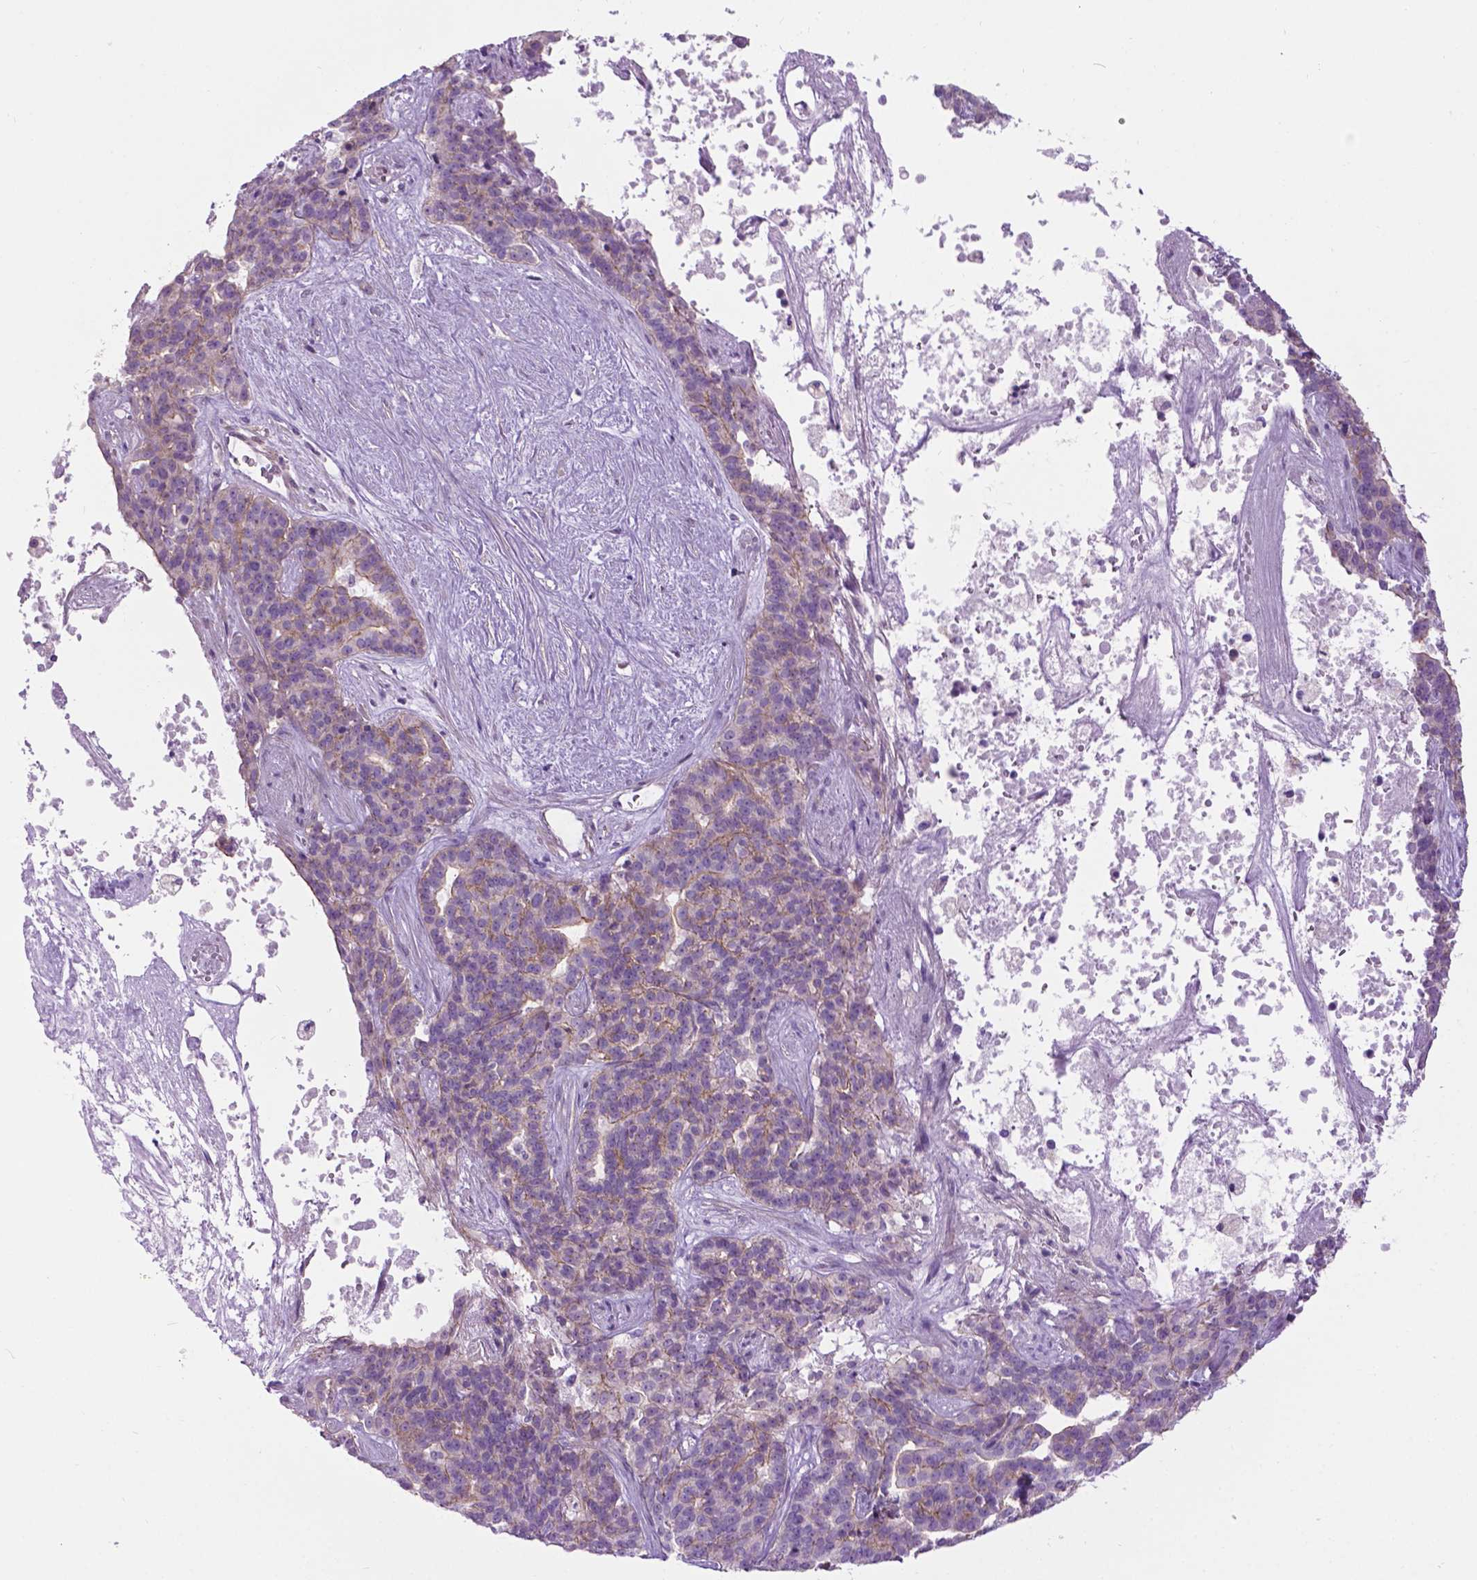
{"staining": {"intensity": "weak", "quantity": "<25%", "location": "cytoplasmic/membranous"}, "tissue": "liver cancer", "cell_type": "Tumor cells", "image_type": "cancer", "snomed": [{"axis": "morphology", "description": "Cholangiocarcinoma"}, {"axis": "topography", "description": "Liver"}], "caption": "Tumor cells are negative for protein expression in human liver cancer.", "gene": "SPECC1L", "patient": {"sex": "female", "age": 47}}